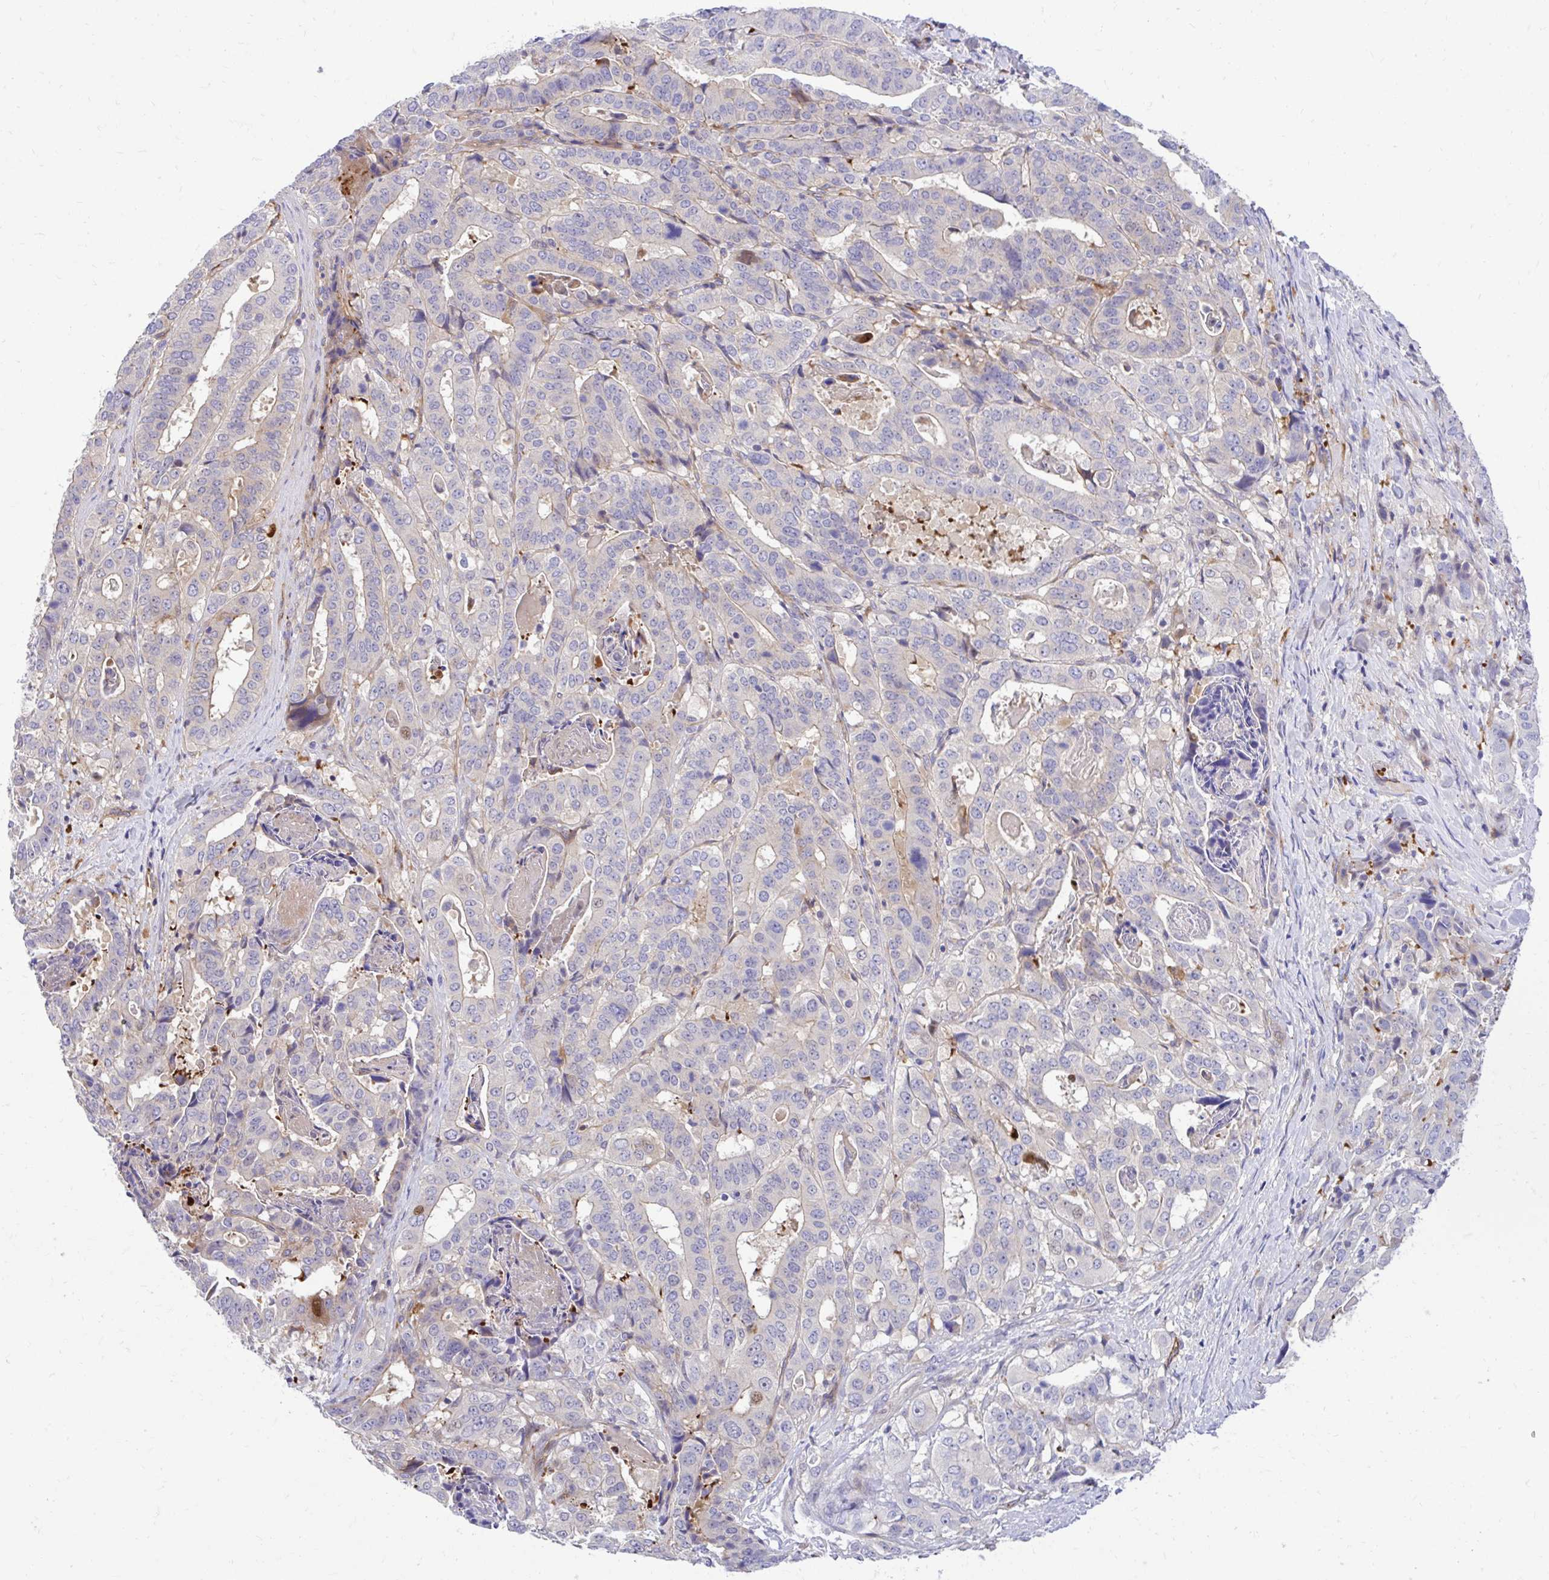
{"staining": {"intensity": "negative", "quantity": "none", "location": "none"}, "tissue": "stomach cancer", "cell_type": "Tumor cells", "image_type": "cancer", "snomed": [{"axis": "morphology", "description": "Adenocarcinoma, NOS"}, {"axis": "topography", "description": "Stomach"}], "caption": "IHC histopathology image of human adenocarcinoma (stomach) stained for a protein (brown), which shows no positivity in tumor cells.", "gene": "ESPNL", "patient": {"sex": "male", "age": 48}}